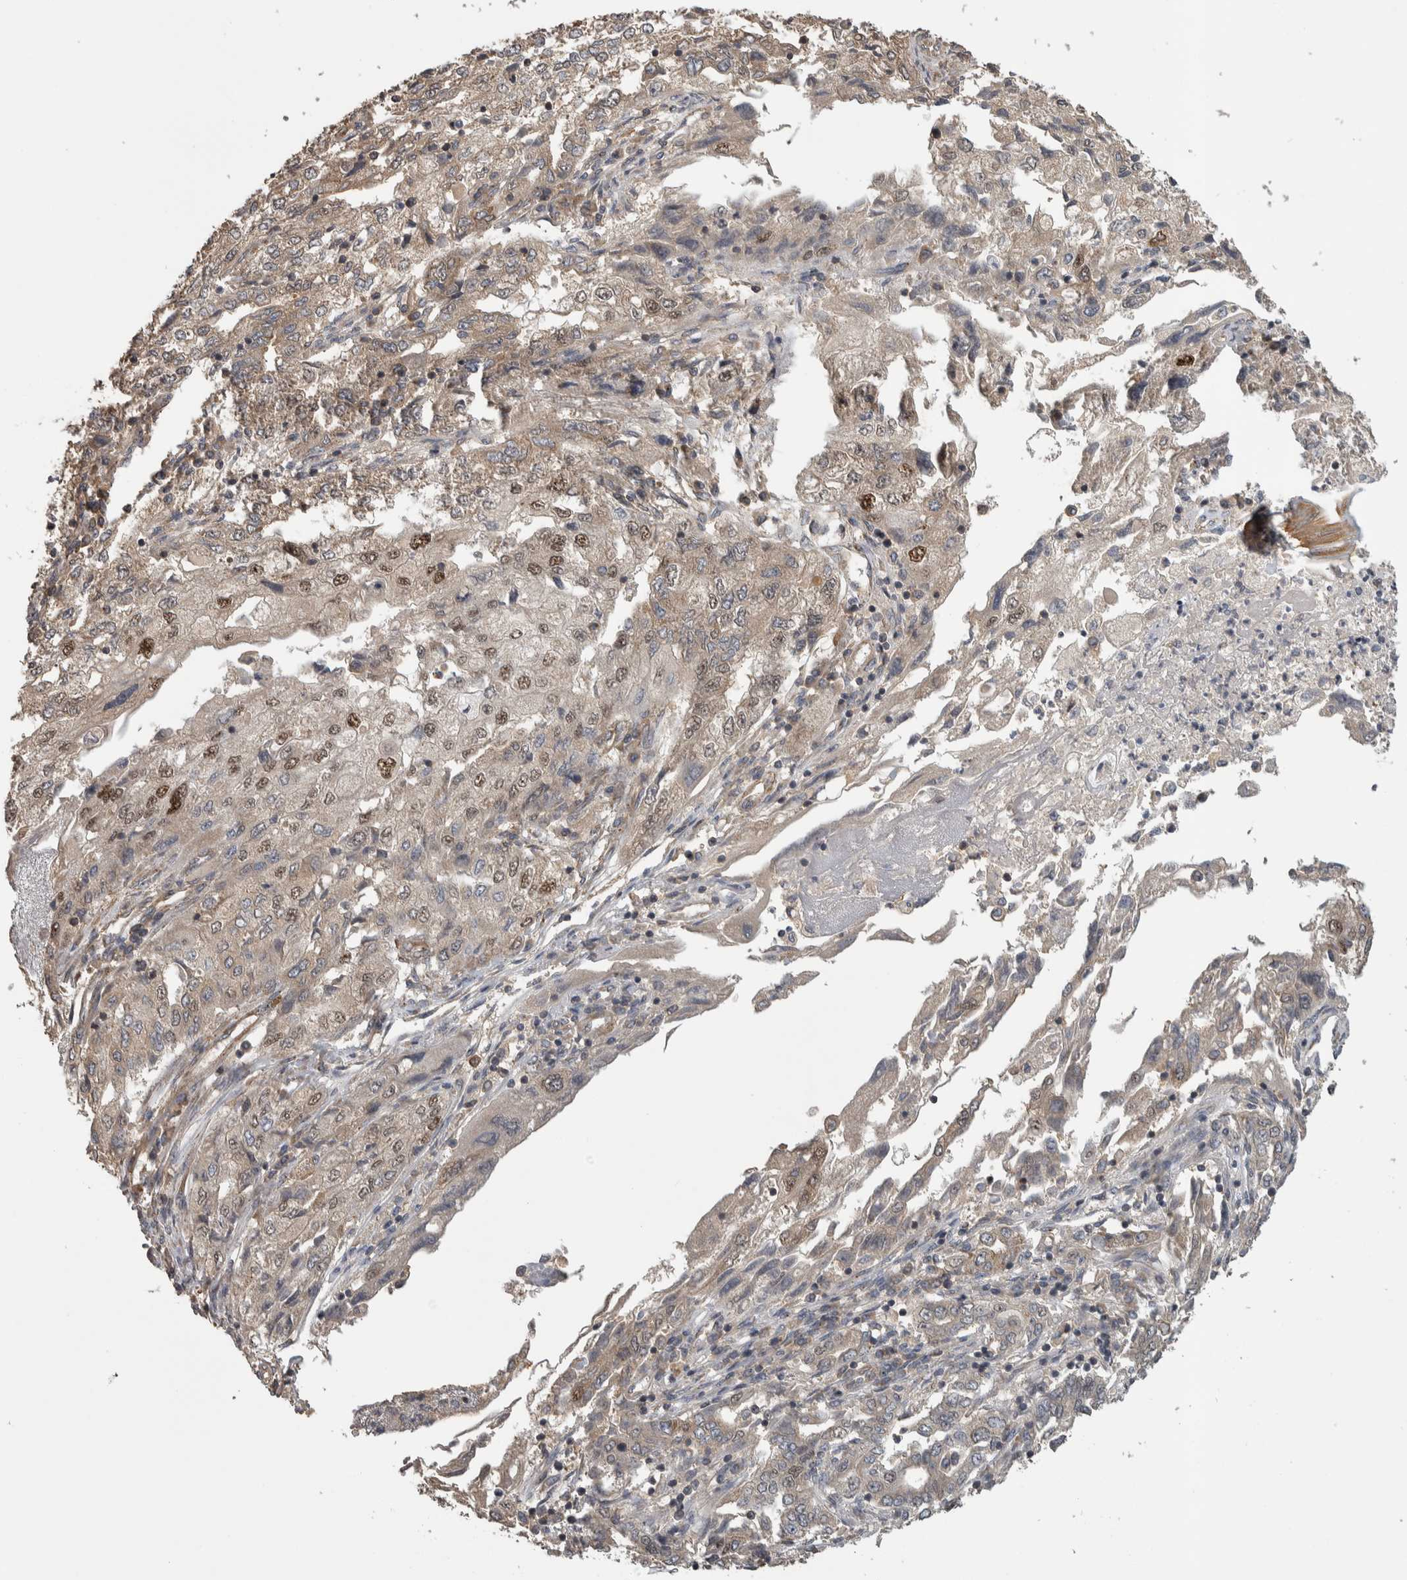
{"staining": {"intensity": "moderate", "quantity": "25%-75%", "location": "nuclear"}, "tissue": "endometrial cancer", "cell_type": "Tumor cells", "image_type": "cancer", "snomed": [{"axis": "morphology", "description": "Adenocarcinoma, NOS"}, {"axis": "topography", "description": "Endometrium"}], "caption": "The histopathology image reveals staining of endometrial cancer (adenocarcinoma), revealing moderate nuclear protein expression (brown color) within tumor cells. (Brightfield microscopy of DAB IHC at high magnification).", "gene": "IFRD1", "patient": {"sex": "female", "age": 49}}